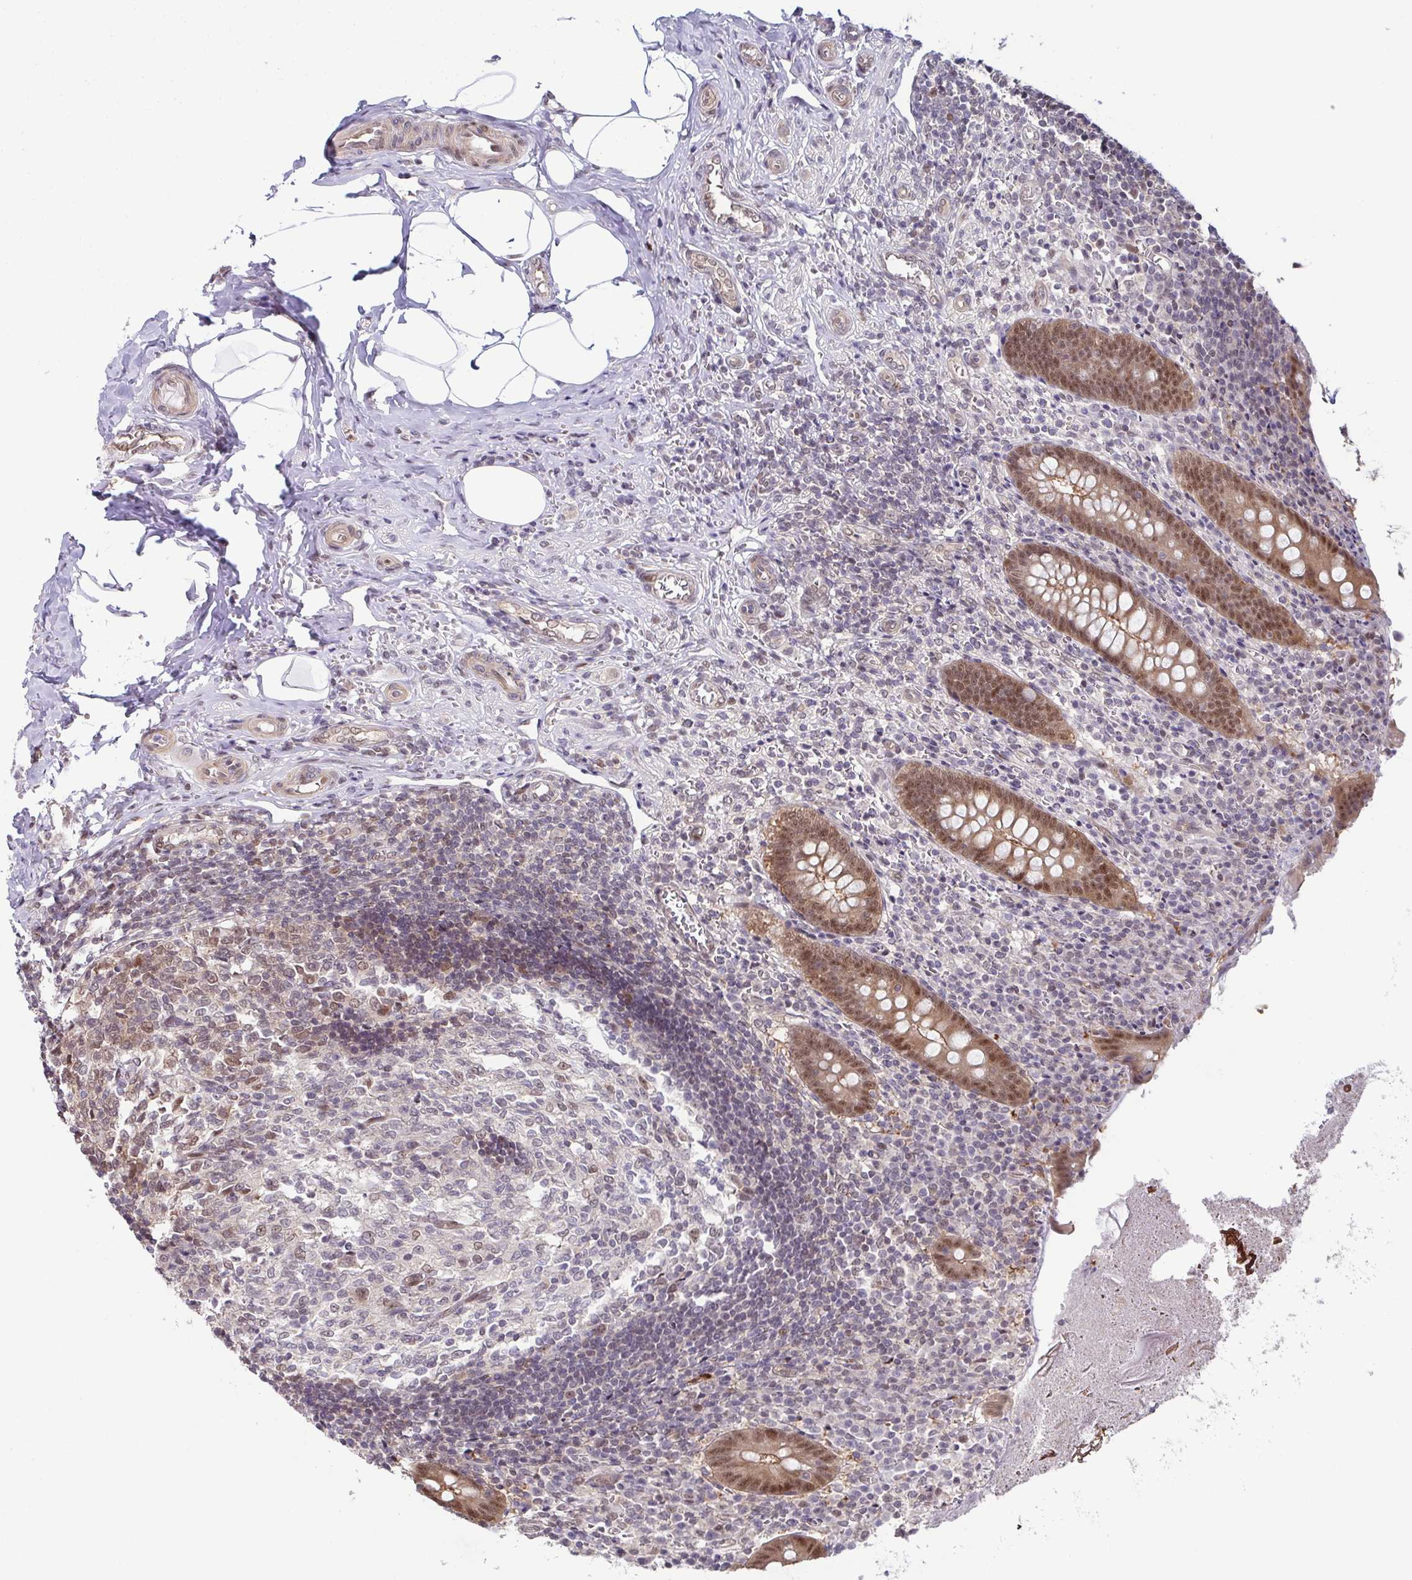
{"staining": {"intensity": "moderate", "quantity": ">75%", "location": "cytoplasmic/membranous,nuclear"}, "tissue": "appendix", "cell_type": "Glandular cells", "image_type": "normal", "snomed": [{"axis": "morphology", "description": "Normal tissue, NOS"}, {"axis": "topography", "description": "Appendix"}], "caption": "A medium amount of moderate cytoplasmic/membranous,nuclear positivity is appreciated in about >75% of glandular cells in unremarkable appendix. The protein is shown in brown color, while the nuclei are stained blue.", "gene": "DNAJB1", "patient": {"sex": "female", "age": 17}}